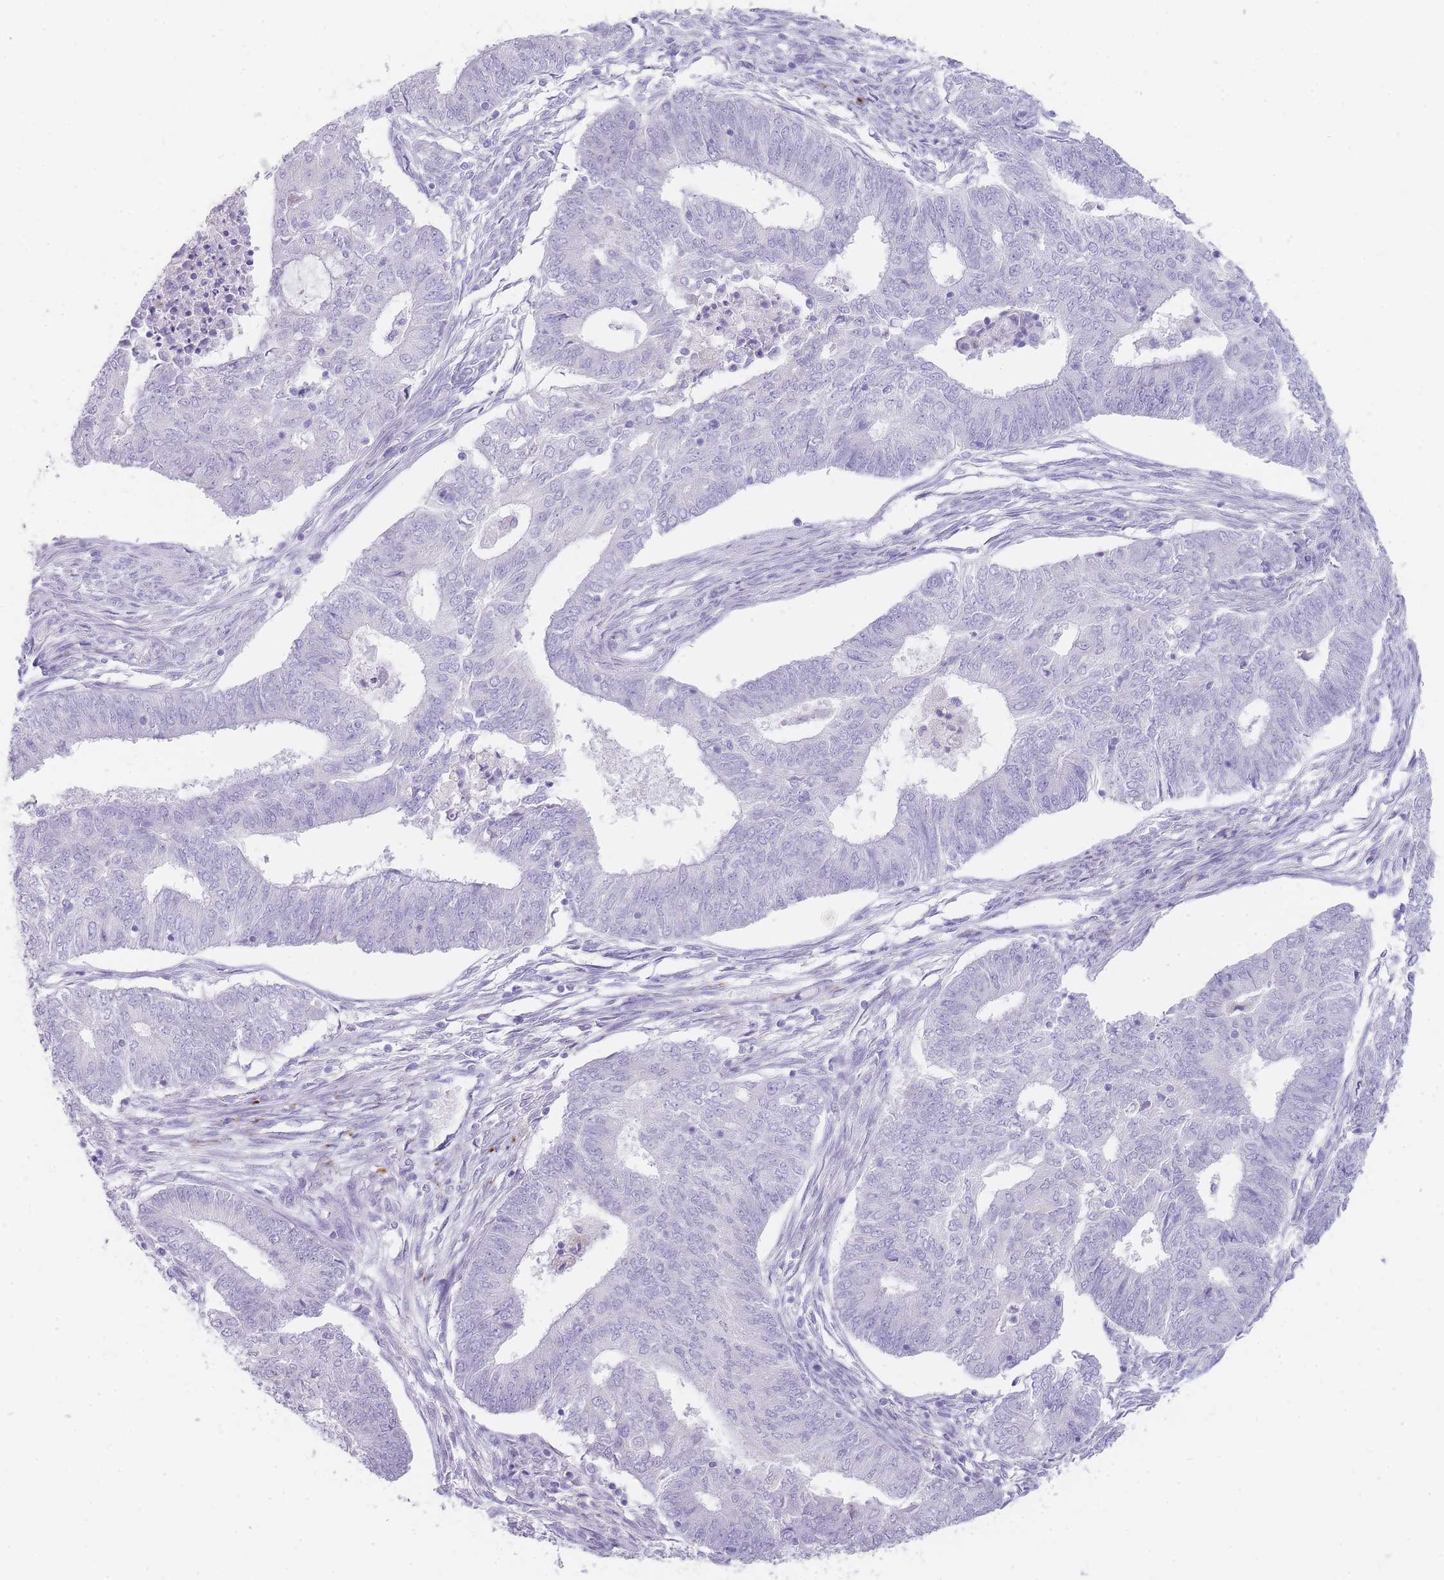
{"staining": {"intensity": "negative", "quantity": "none", "location": "none"}, "tissue": "endometrial cancer", "cell_type": "Tumor cells", "image_type": "cancer", "snomed": [{"axis": "morphology", "description": "Adenocarcinoma, NOS"}, {"axis": "topography", "description": "Endometrium"}], "caption": "IHC of human endometrial adenocarcinoma exhibits no positivity in tumor cells.", "gene": "RHO", "patient": {"sex": "female", "age": 62}}